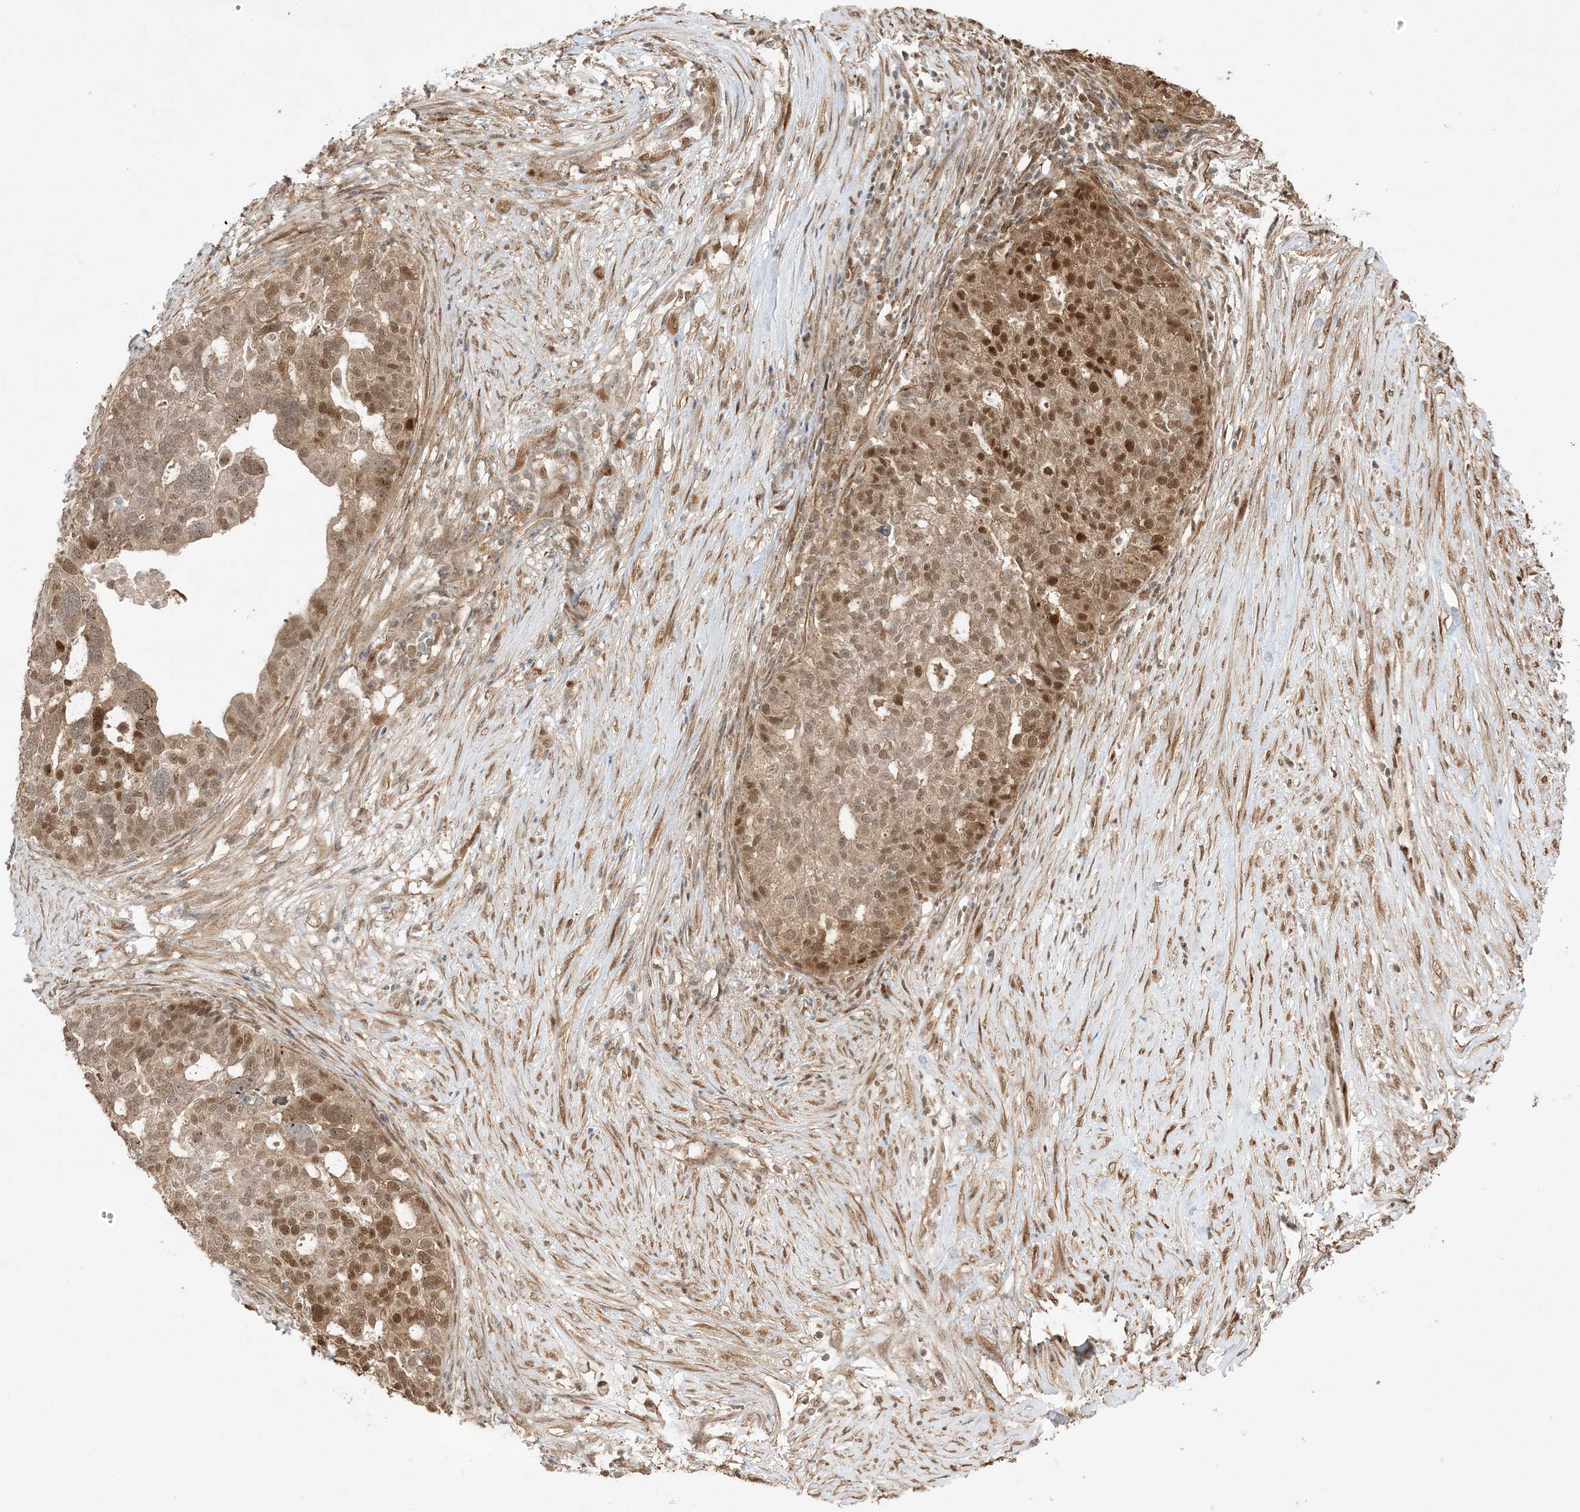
{"staining": {"intensity": "moderate", "quantity": ">75%", "location": "cytoplasmic/membranous,nuclear"}, "tissue": "ovarian cancer", "cell_type": "Tumor cells", "image_type": "cancer", "snomed": [{"axis": "morphology", "description": "Cystadenocarcinoma, serous, NOS"}, {"axis": "topography", "description": "Ovary"}], "caption": "DAB immunohistochemical staining of ovarian serous cystadenocarcinoma demonstrates moderate cytoplasmic/membranous and nuclear protein staining in approximately >75% of tumor cells. The staining is performed using DAB brown chromogen to label protein expression. The nuclei are counter-stained blue using hematoxylin.", "gene": "ZBTB41", "patient": {"sex": "female", "age": 59}}